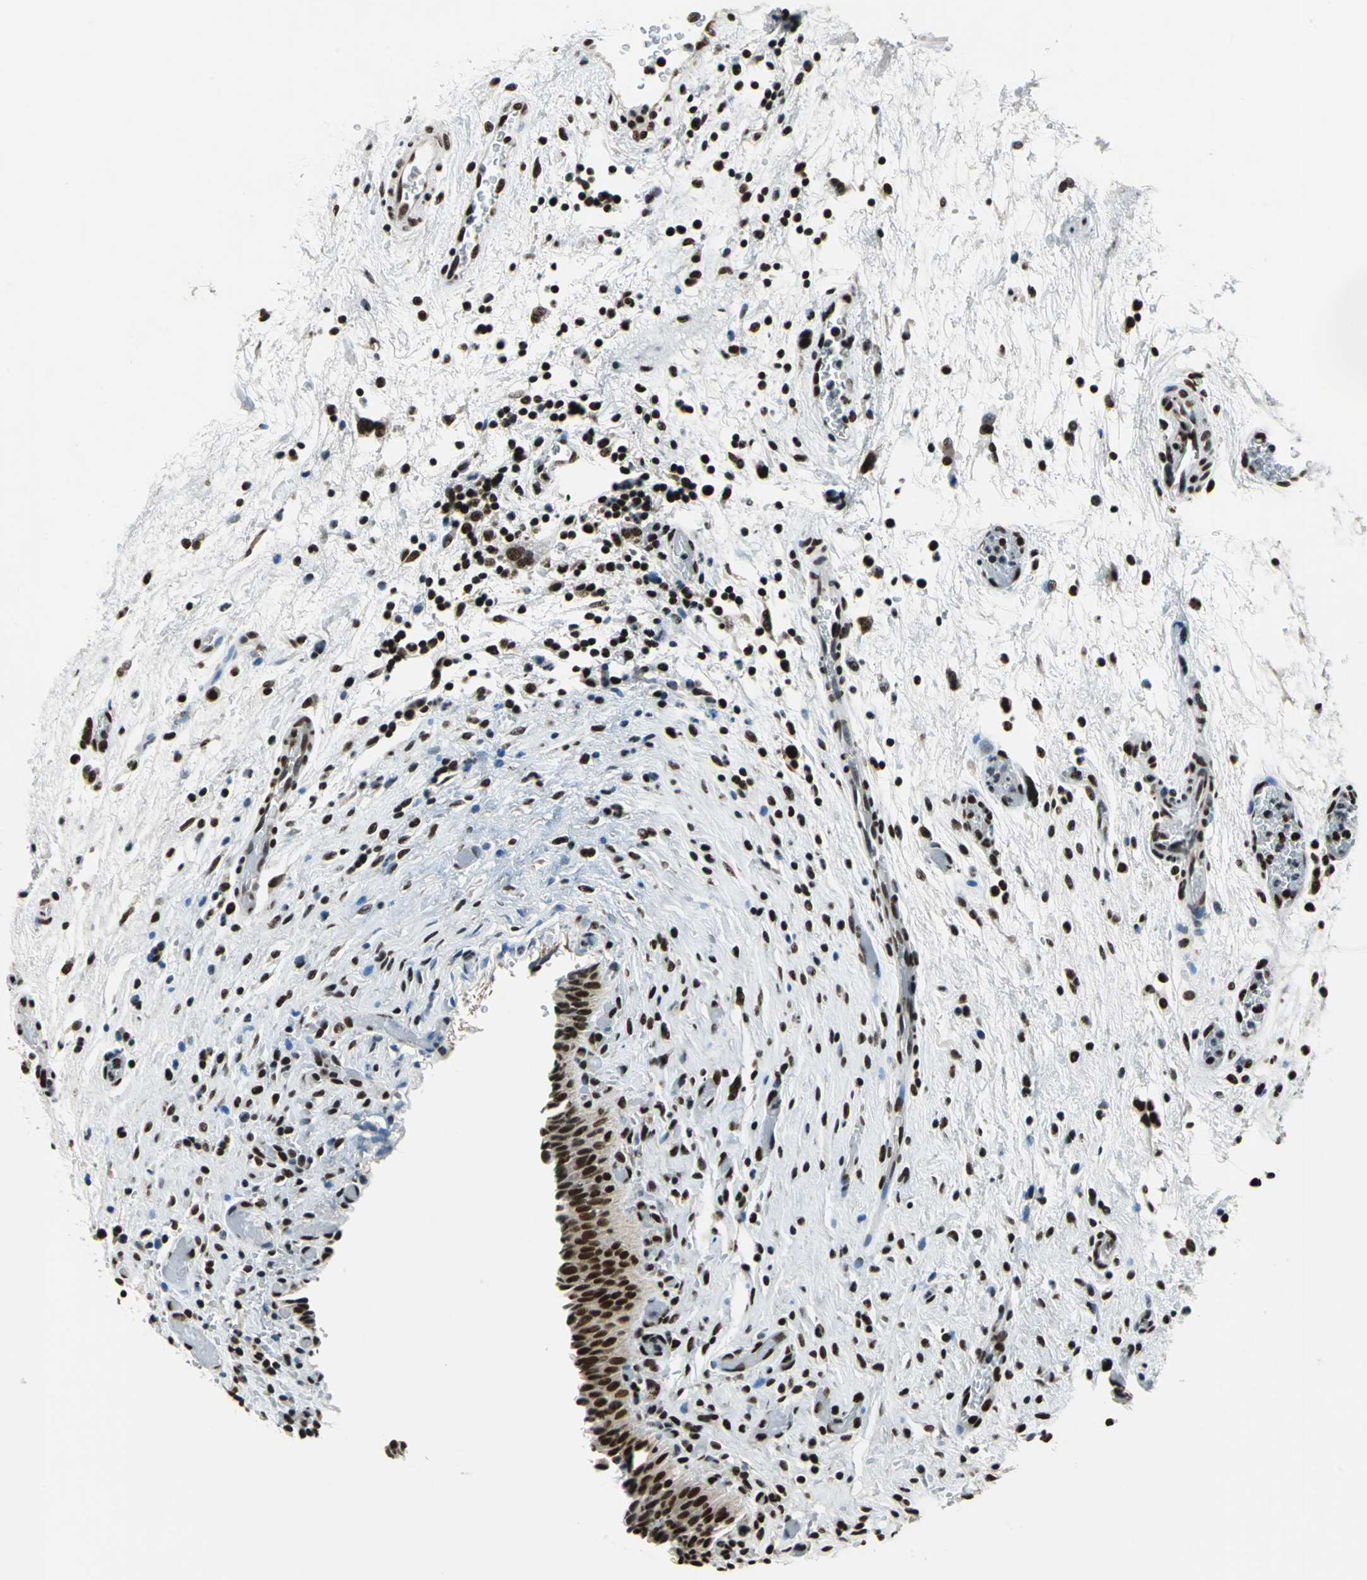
{"staining": {"intensity": "strong", "quantity": ">75%", "location": "nuclear"}, "tissue": "urinary bladder", "cell_type": "Urothelial cells", "image_type": "normal", "snomed": [{"axis": "morphology", "description": "Normal tissue, NOS"}, {"axis": "topography", "description": "Urinary bladder"}], "caption": "Urinary bladder was stained to show a protein in brown. There is high levels of strong nuclear expression in approximately >75% of urothelial cells. The staining was performed using DAB (3,3'-diaminobenzidine), with brown indicating positive protein expression. Nuclei are stained blue with hematoxylin.", "gene": "BCLAF1", "patient": {"sex": "male", "age": 51}}